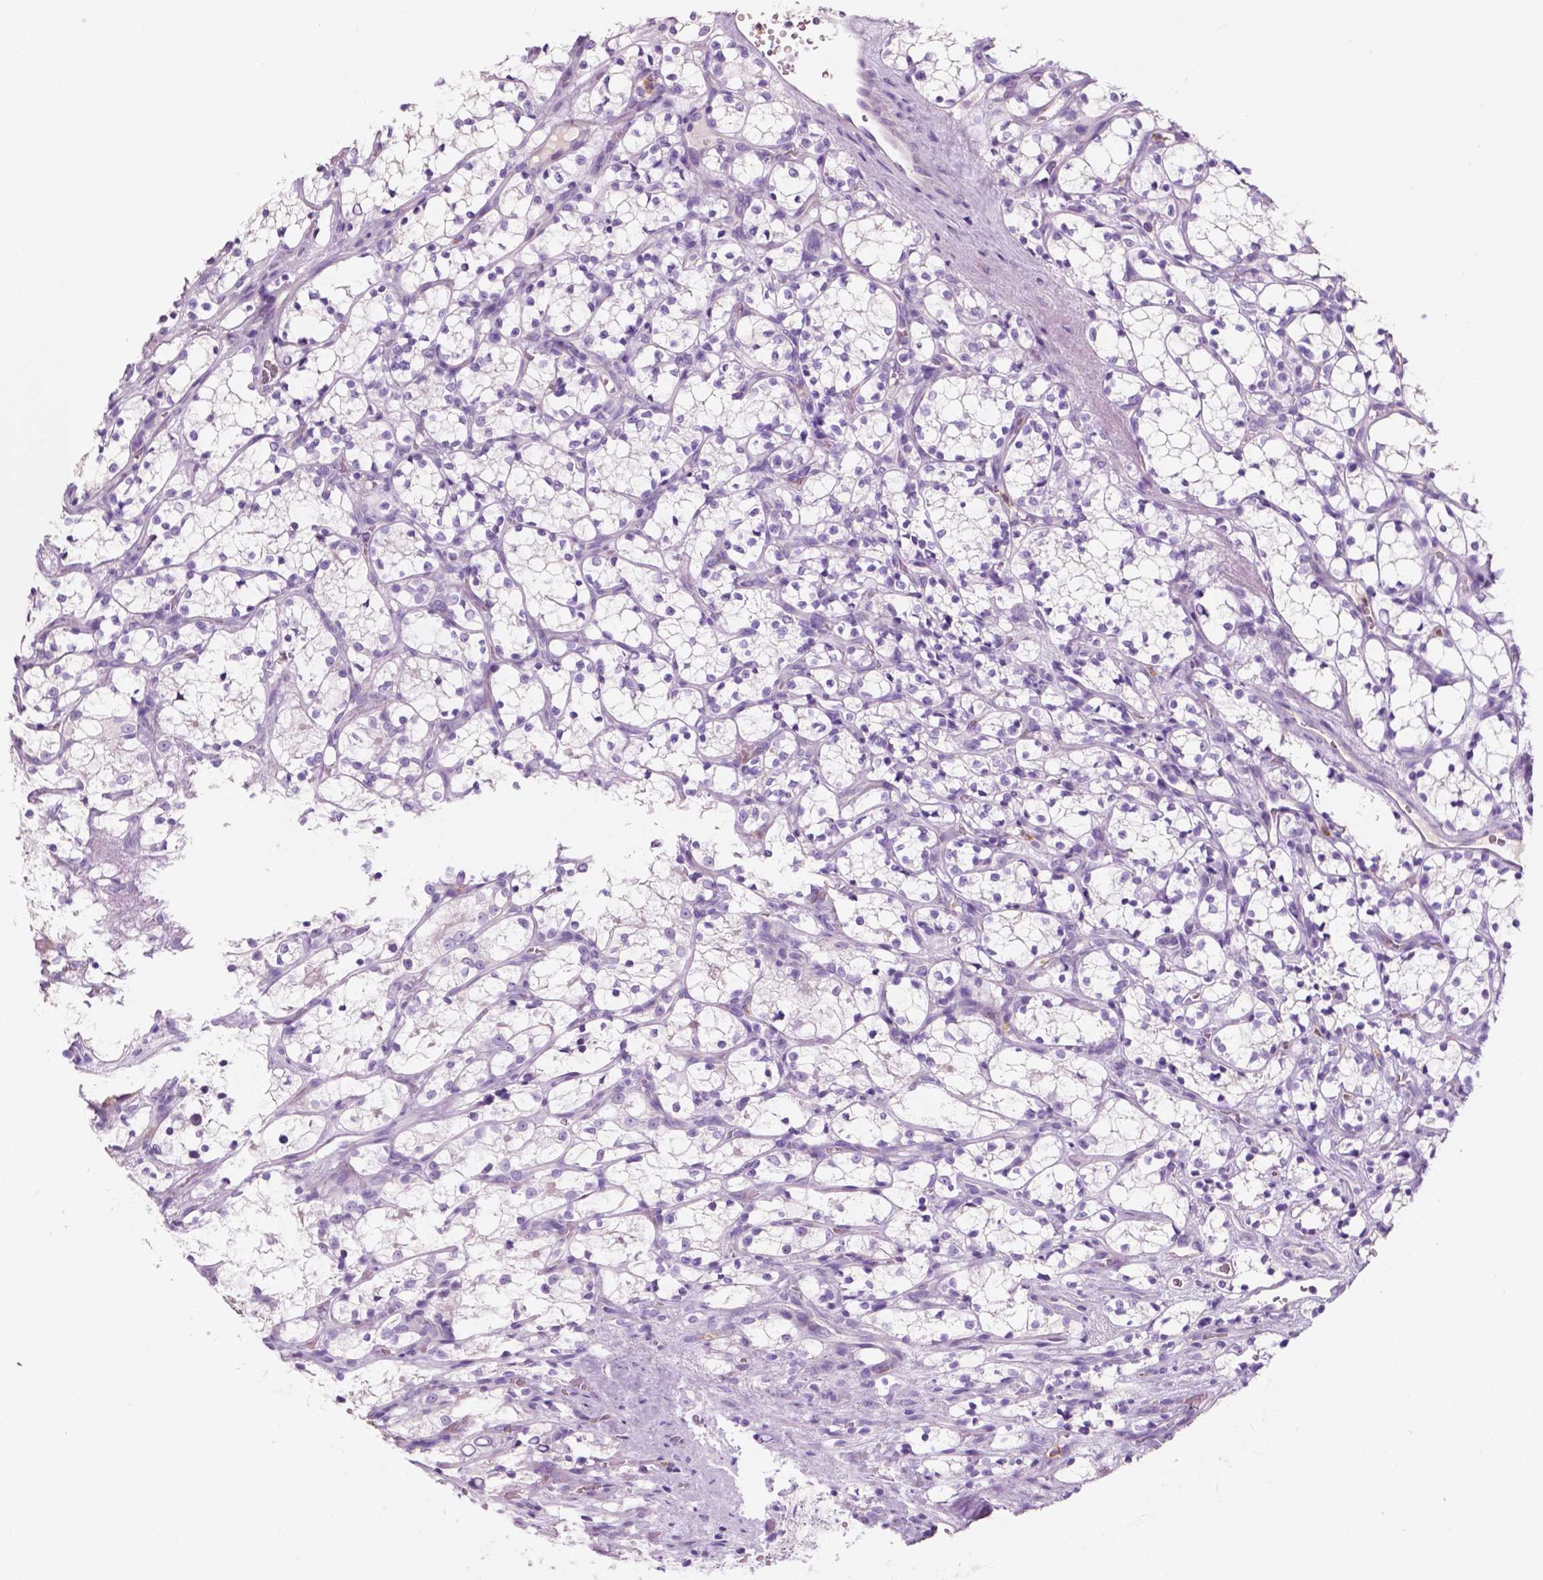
{"staining": {"intensity": "negative", "quantity": "none", "location": "none"}, "tissue": "renal cancer", "cell_type": "Tumor cells", "image_type": "cancer", "snomed": [{"axis": "morphology", "description": "Adenocarcinoma, NOS"}, {"axis": "topography", "description": "Kidney"}], "caption": "IHC of human renal cancer (adenocarcinoma) exhibits no staining in tumor cells.", "gene": "CUZD1", "patient": {"sex": "female", "age": 69}}